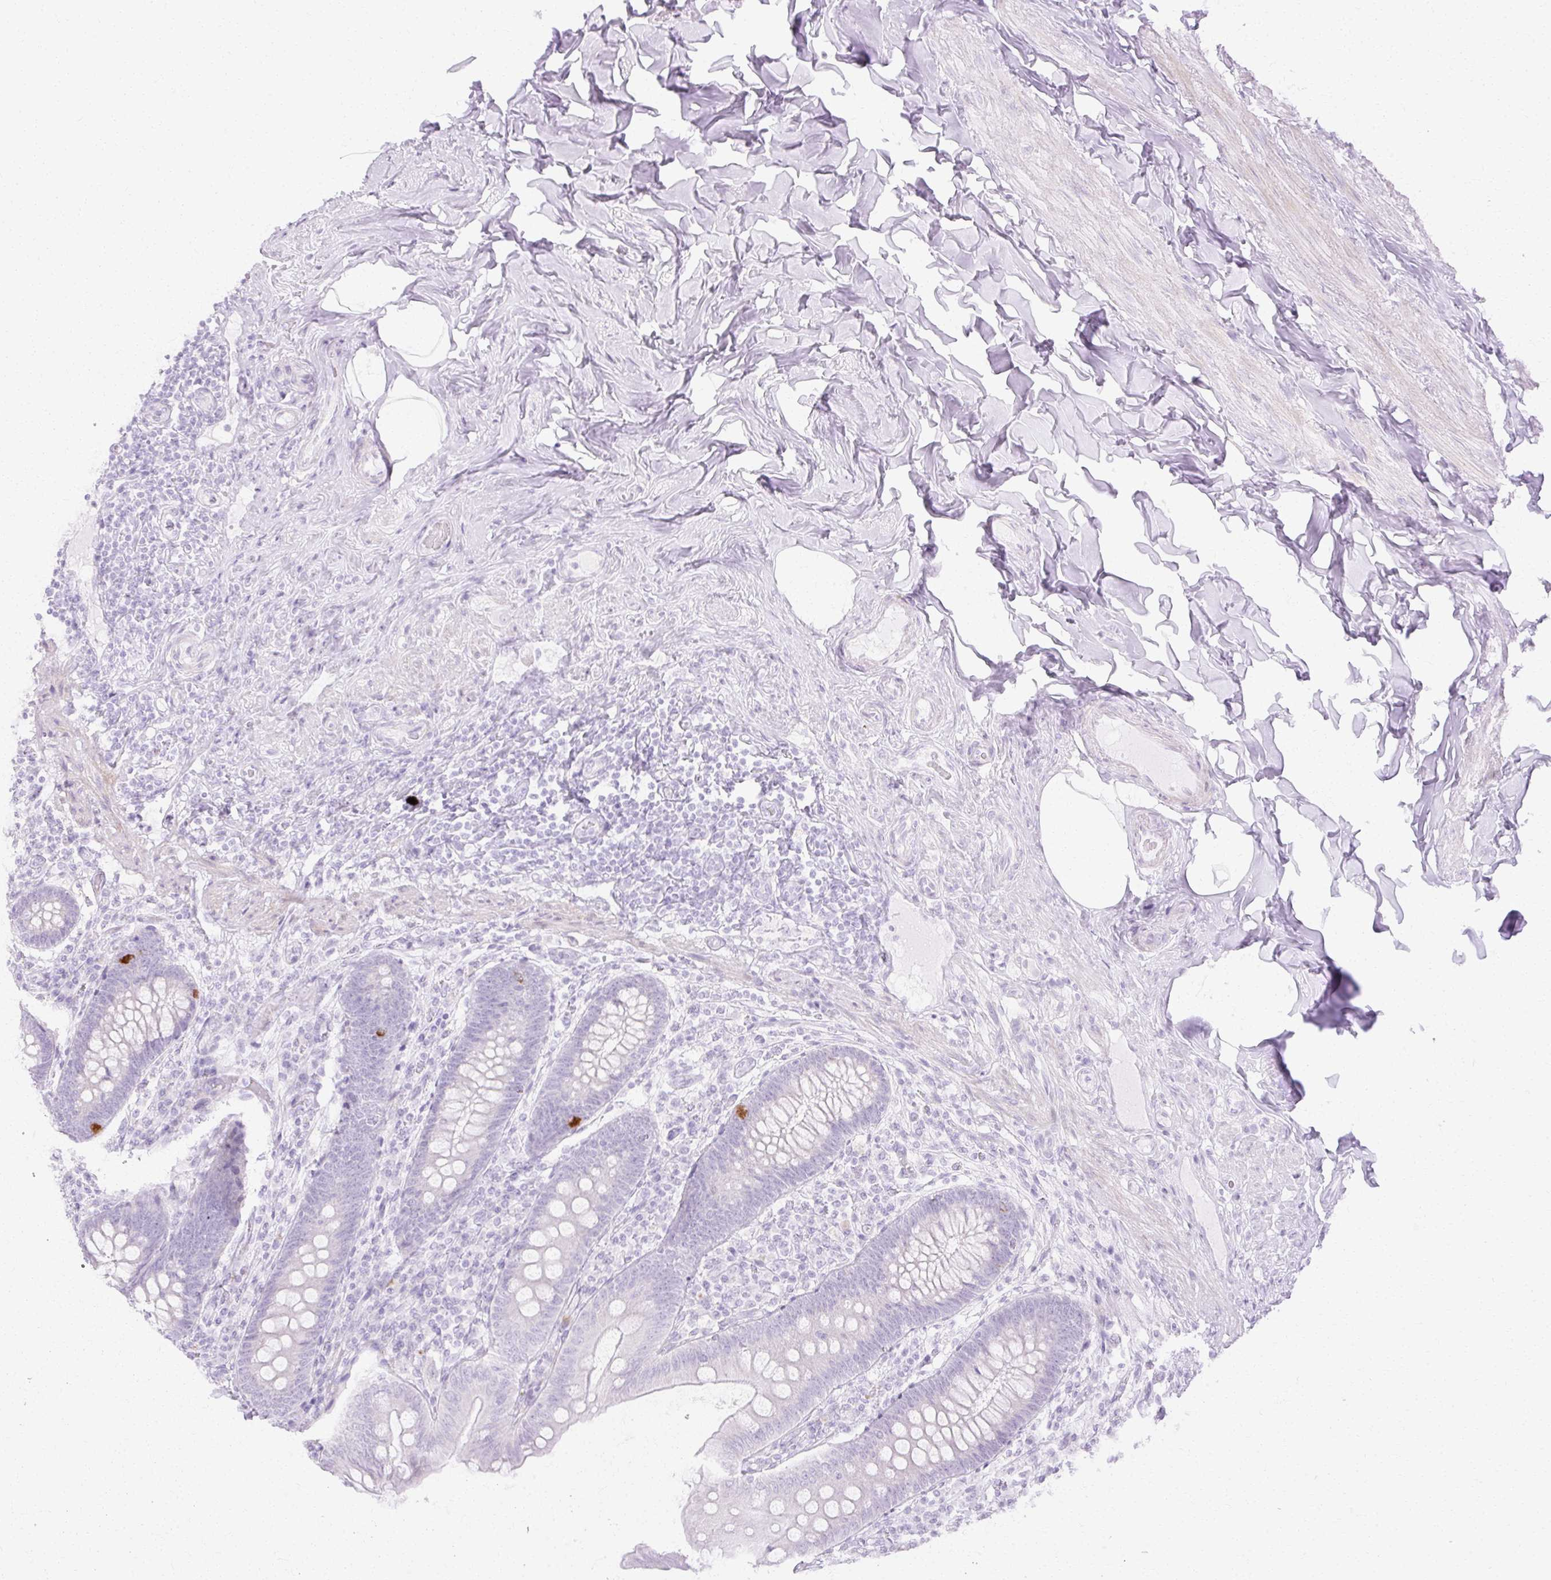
{"staining": {"intensity": "negative", "quantity": "none", "location": "none"}, "tissue": "appendix", "cell_type": "Glandular cells", "image_type": "normal", "snomed": [{"axis": "morphology", "description": "Normal tissue, NOS"}, {"axis": "topography", "description": "Appendix"}], "caption": "Appendix was stained to show a protein in brown. There is no significant staining in glandular cells.", "gene": "C3orf49", "patient": {"sex": "male", "age": 71}}